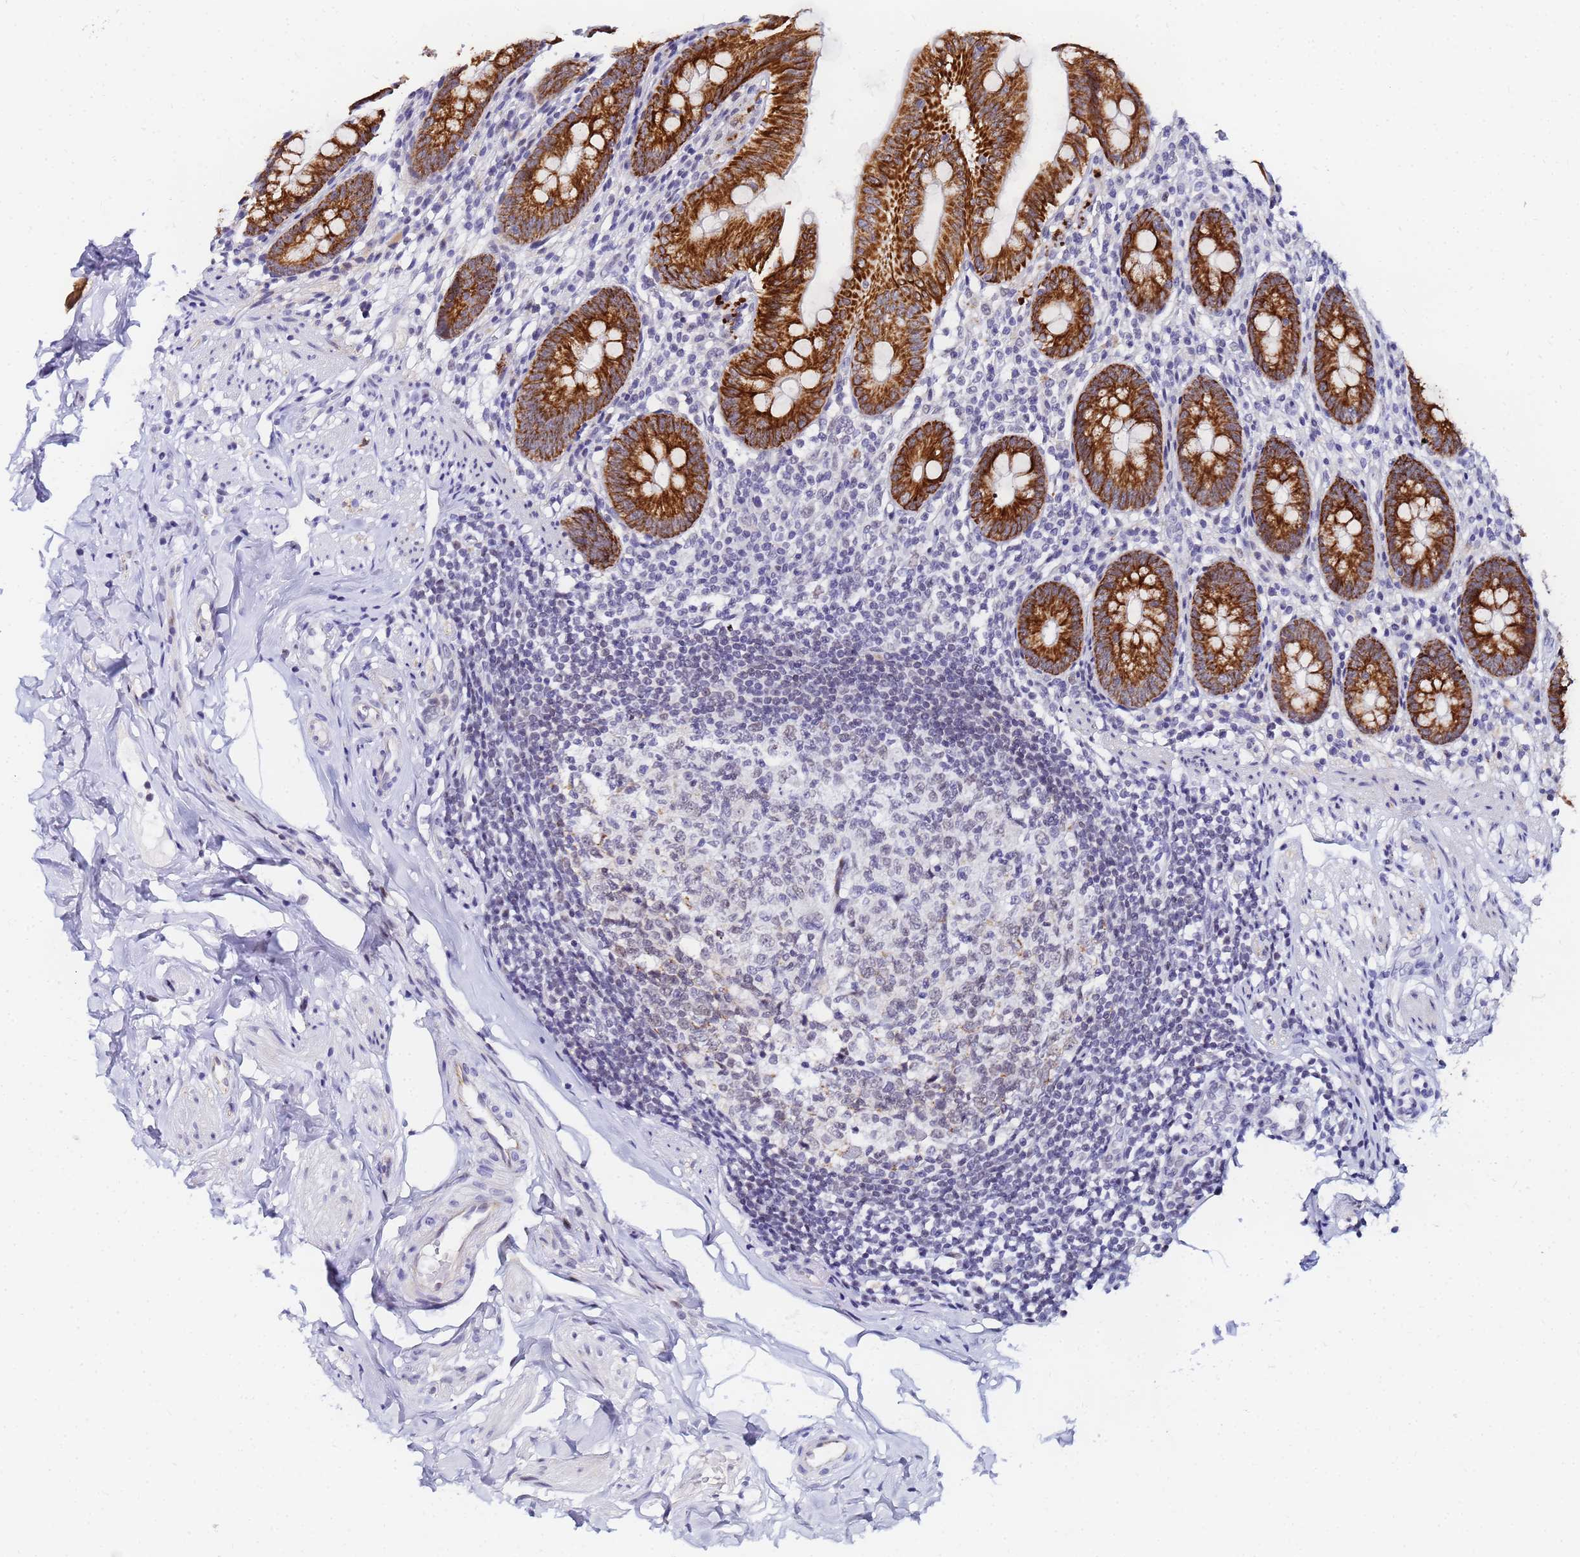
{"staining": {"intensity": "strong", "quantity": ">75%", "location": "cytoplasmic/membranous"}, "tissue": "appendix", "cell_type": "Glandular cells", "image_type": "normal", "snomed": [{"axis": "morphology", "description": "Normal tissue, NOS"}, {"axis": "topography", "description": "Appendix"}], "caption": "Appendix stained for a protein shows strong cytoplasmic/membranous positivity in glandular cells. The protein is shown in brown color, while the nuclei are stained blue.", "gene": "CKMT1A", "patient": {"sex": "male", "age": 55}}